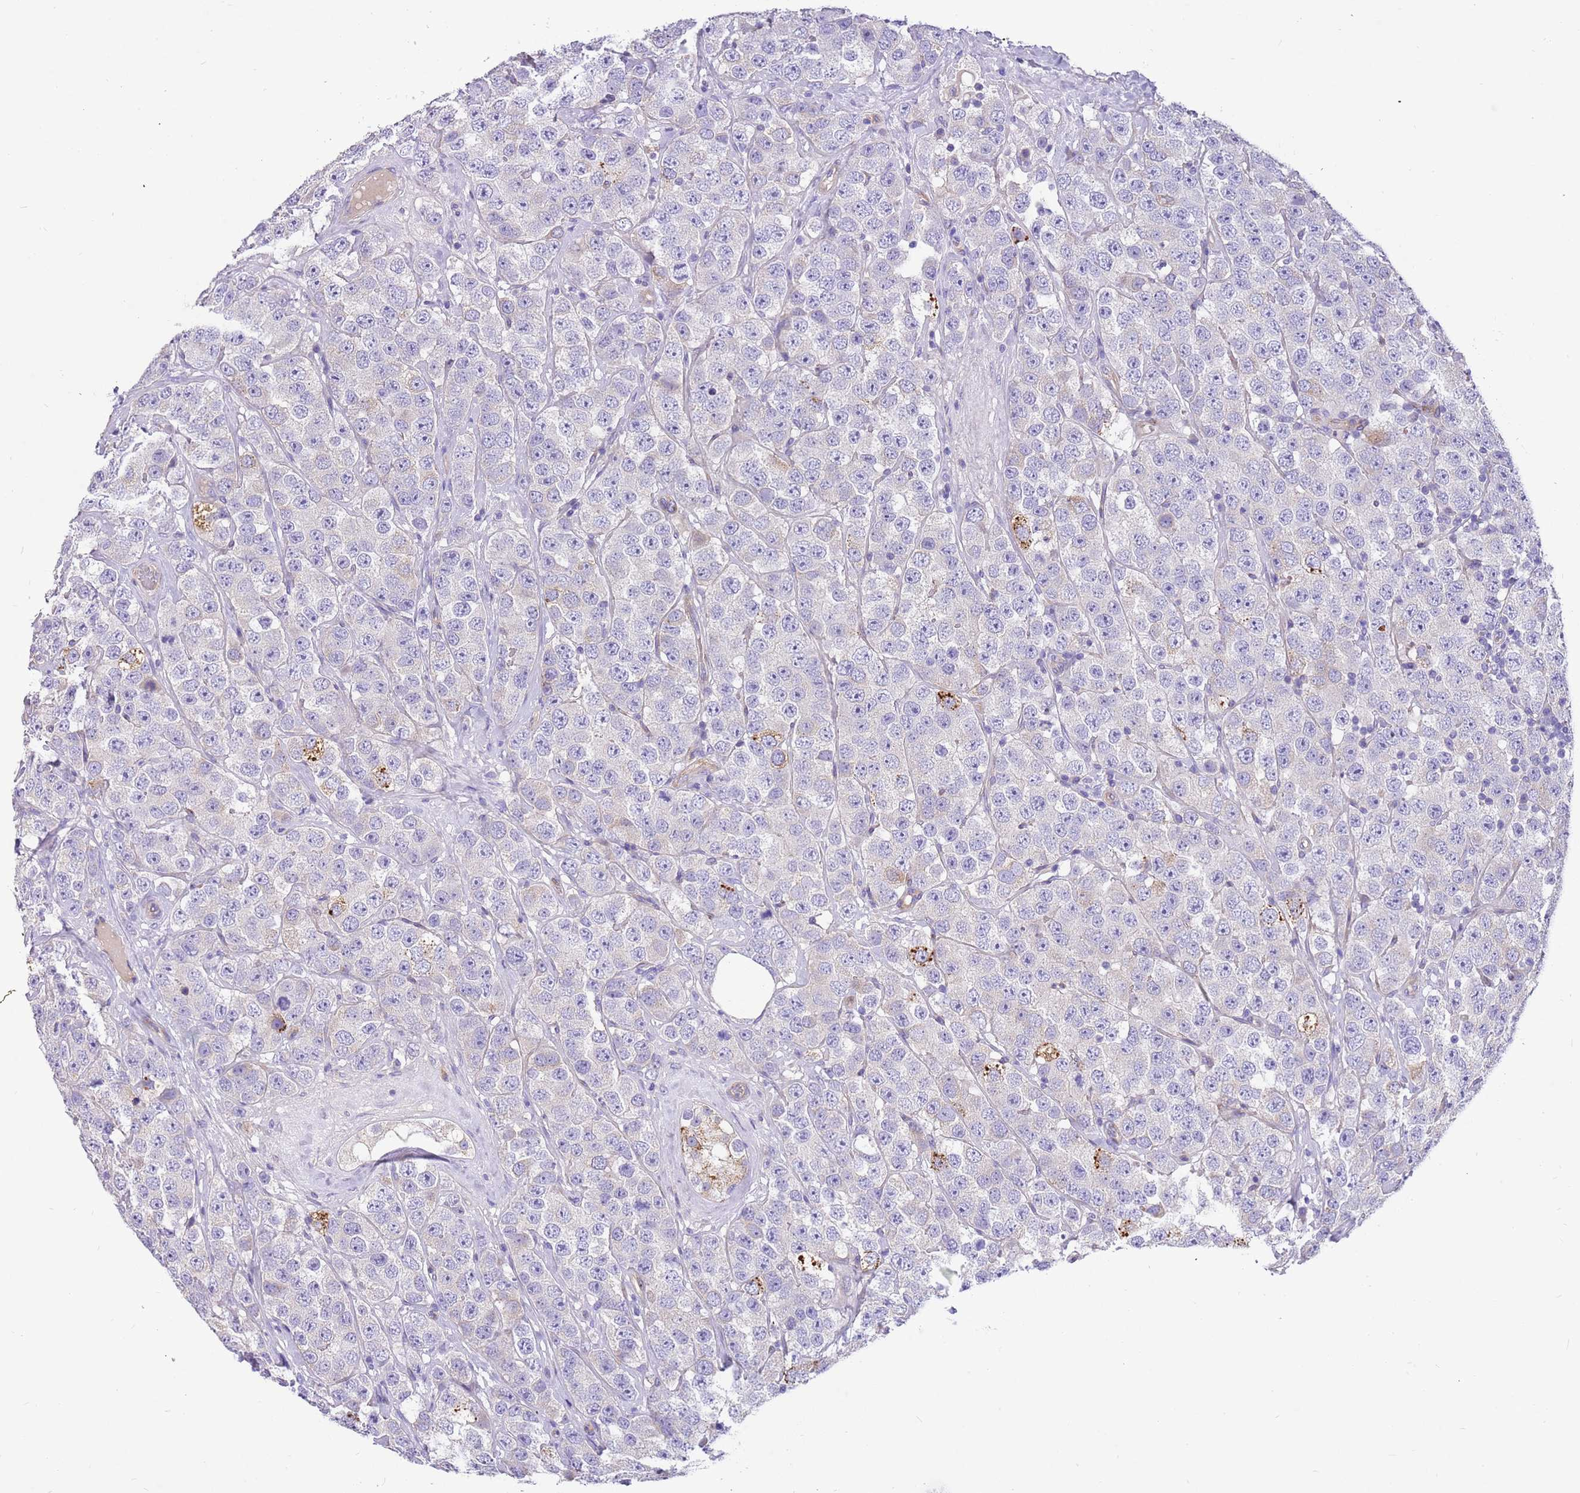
{"staining": {"intensity": "negative", "quantity": "none", "location": "none"}, "tissue": "testis cancer", "cell_type": "Tumor cells", "image_type": "cancer", "snomed": [{"axis": "morphology", "description": "Seminoma, NOS"}, {"axis": "topography", "description": "Testis"}], "caption": "Immunohistochemical staining of human testis seminoma exhibits no significant staining in tumor cells.", "gene": "SERINC3", "patient": {"sex": "male", "age": 28}}